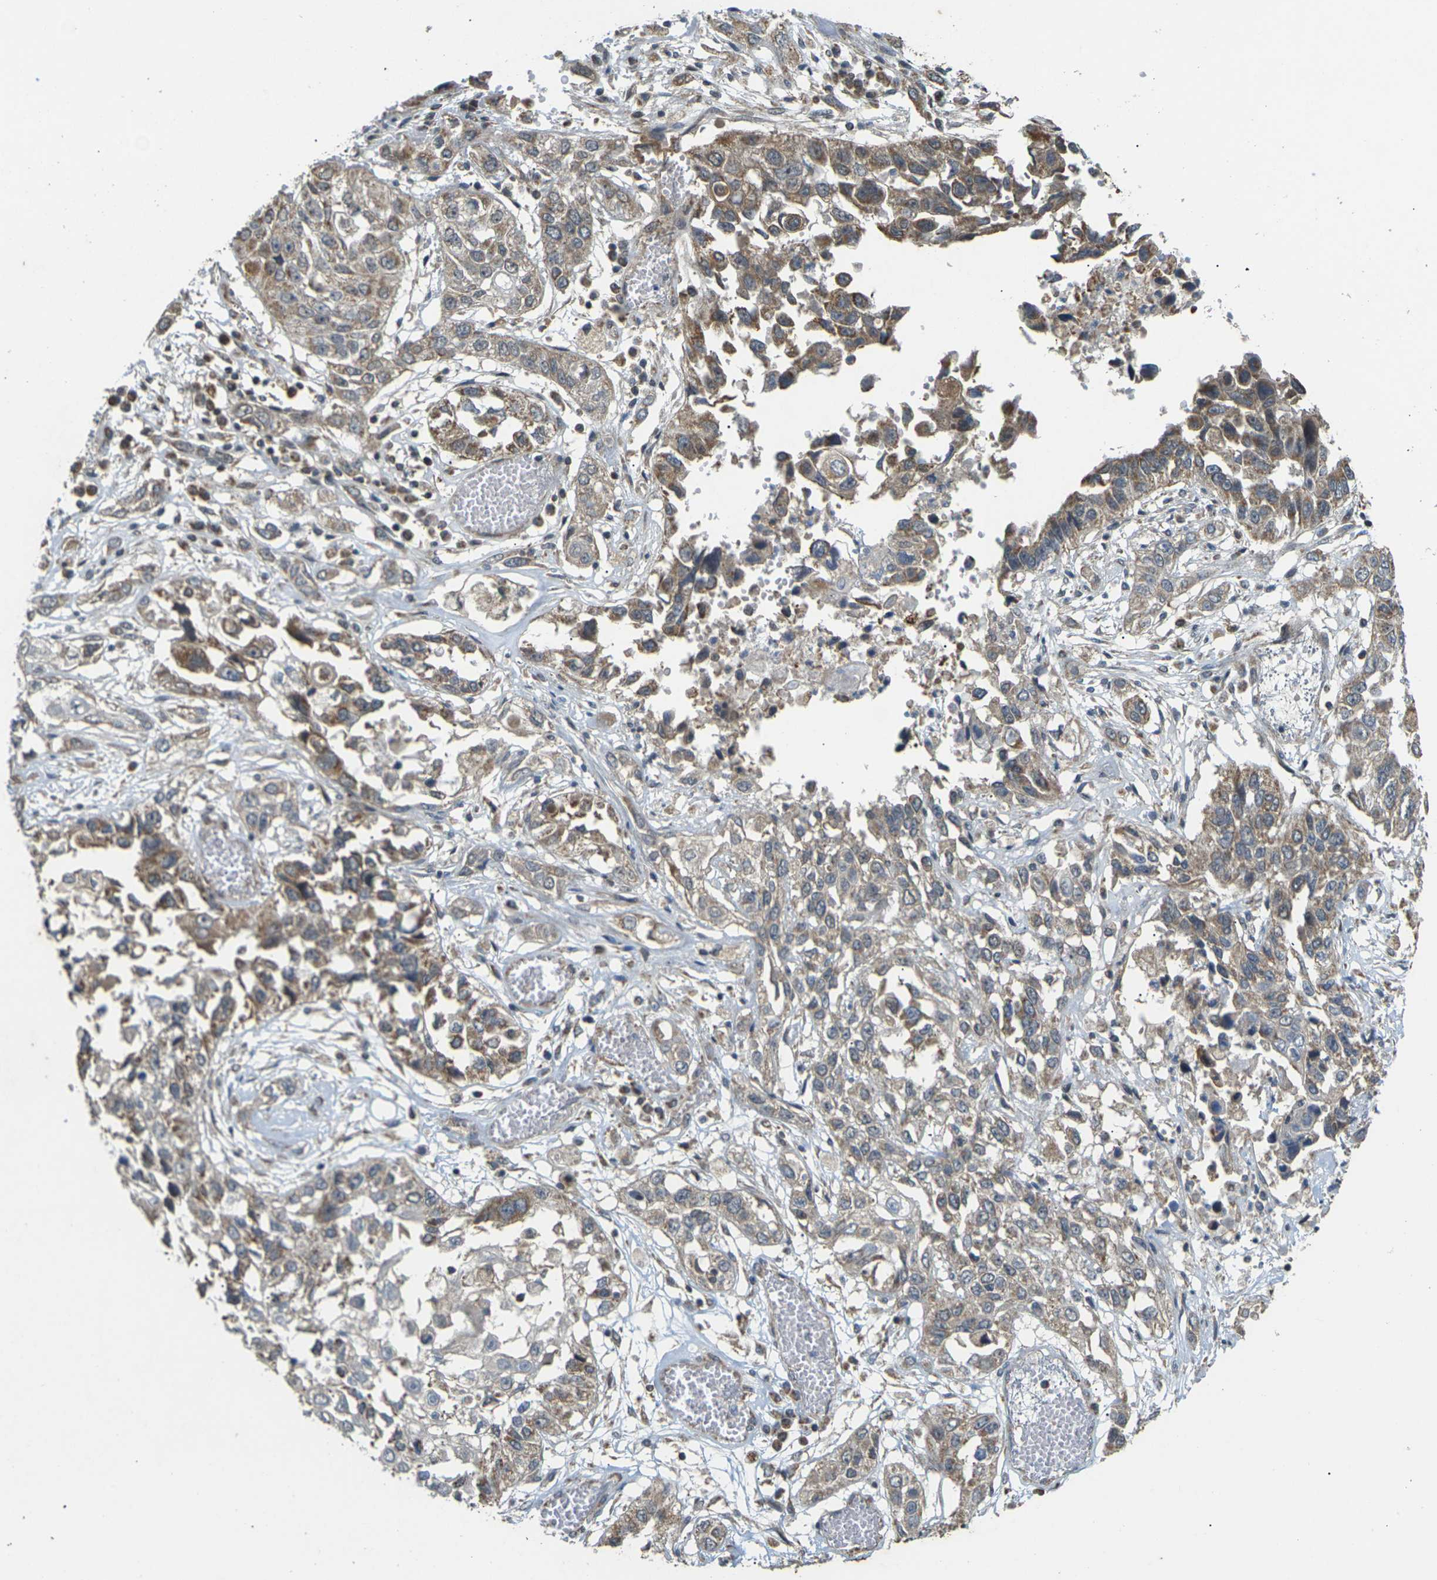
{"staining": {"intensity": "moderate", "quantity": ">75%", "location": "cytoplasmic/membranous"}, "tissue": "lung cancer", "cell_type": "Tumor cells", "image_type": "cancer", "snomed": [{"axis": "morphology", "description": "Squamous cell carcinoma, NOS"}, {"axis": "topography", "description": "Lung"}], "caption": "DAB immunohistochemical staining of lung cancer shows moderate cytoplasmic/membranous protein staining in about >75% of tumor cells.", "gene": "KSR1", "patient": {"sex": "male", "age": 71}}